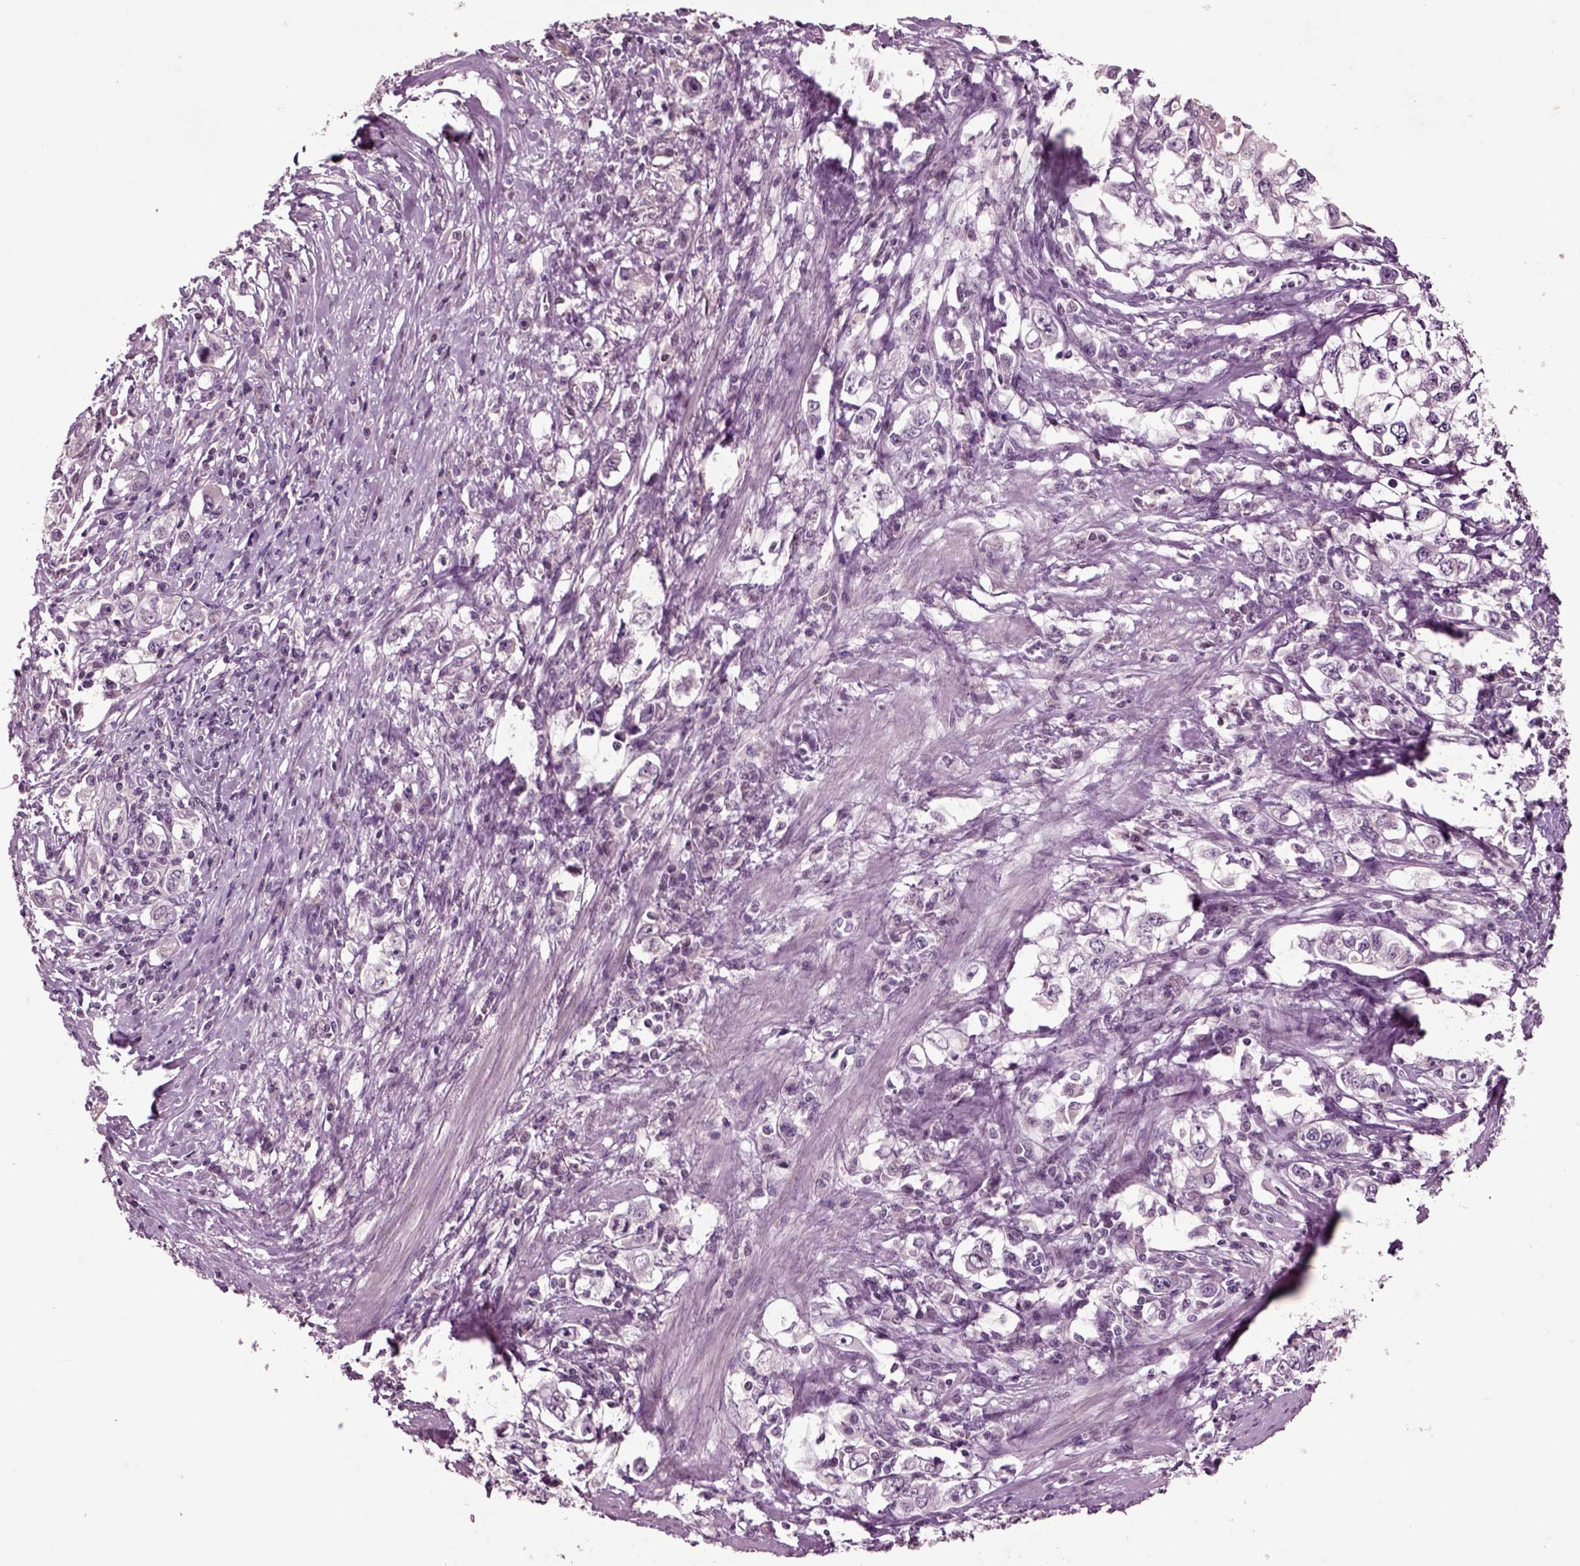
{"staining": {"intensity": "negative", "quantity": "none", "location": "none"}, "tissue": "stomach cancer", "cell_type": "Tumor cells", "image_type": "cancer", "snomed": [{"axis": "morphology", "description": "Adenocarcinoma, NOS"}, {"axis": "topography", "description": "Stomach, lower"}], "caption": "This is a photomicrograph of IHC staining of stomach cancer, which shows no positivity in tumor cells. (DAB IHC visualized using brightfield microscopy, high magnification).", "gene": "CHGB", "patient": {"sex": "female", "age": 72}}